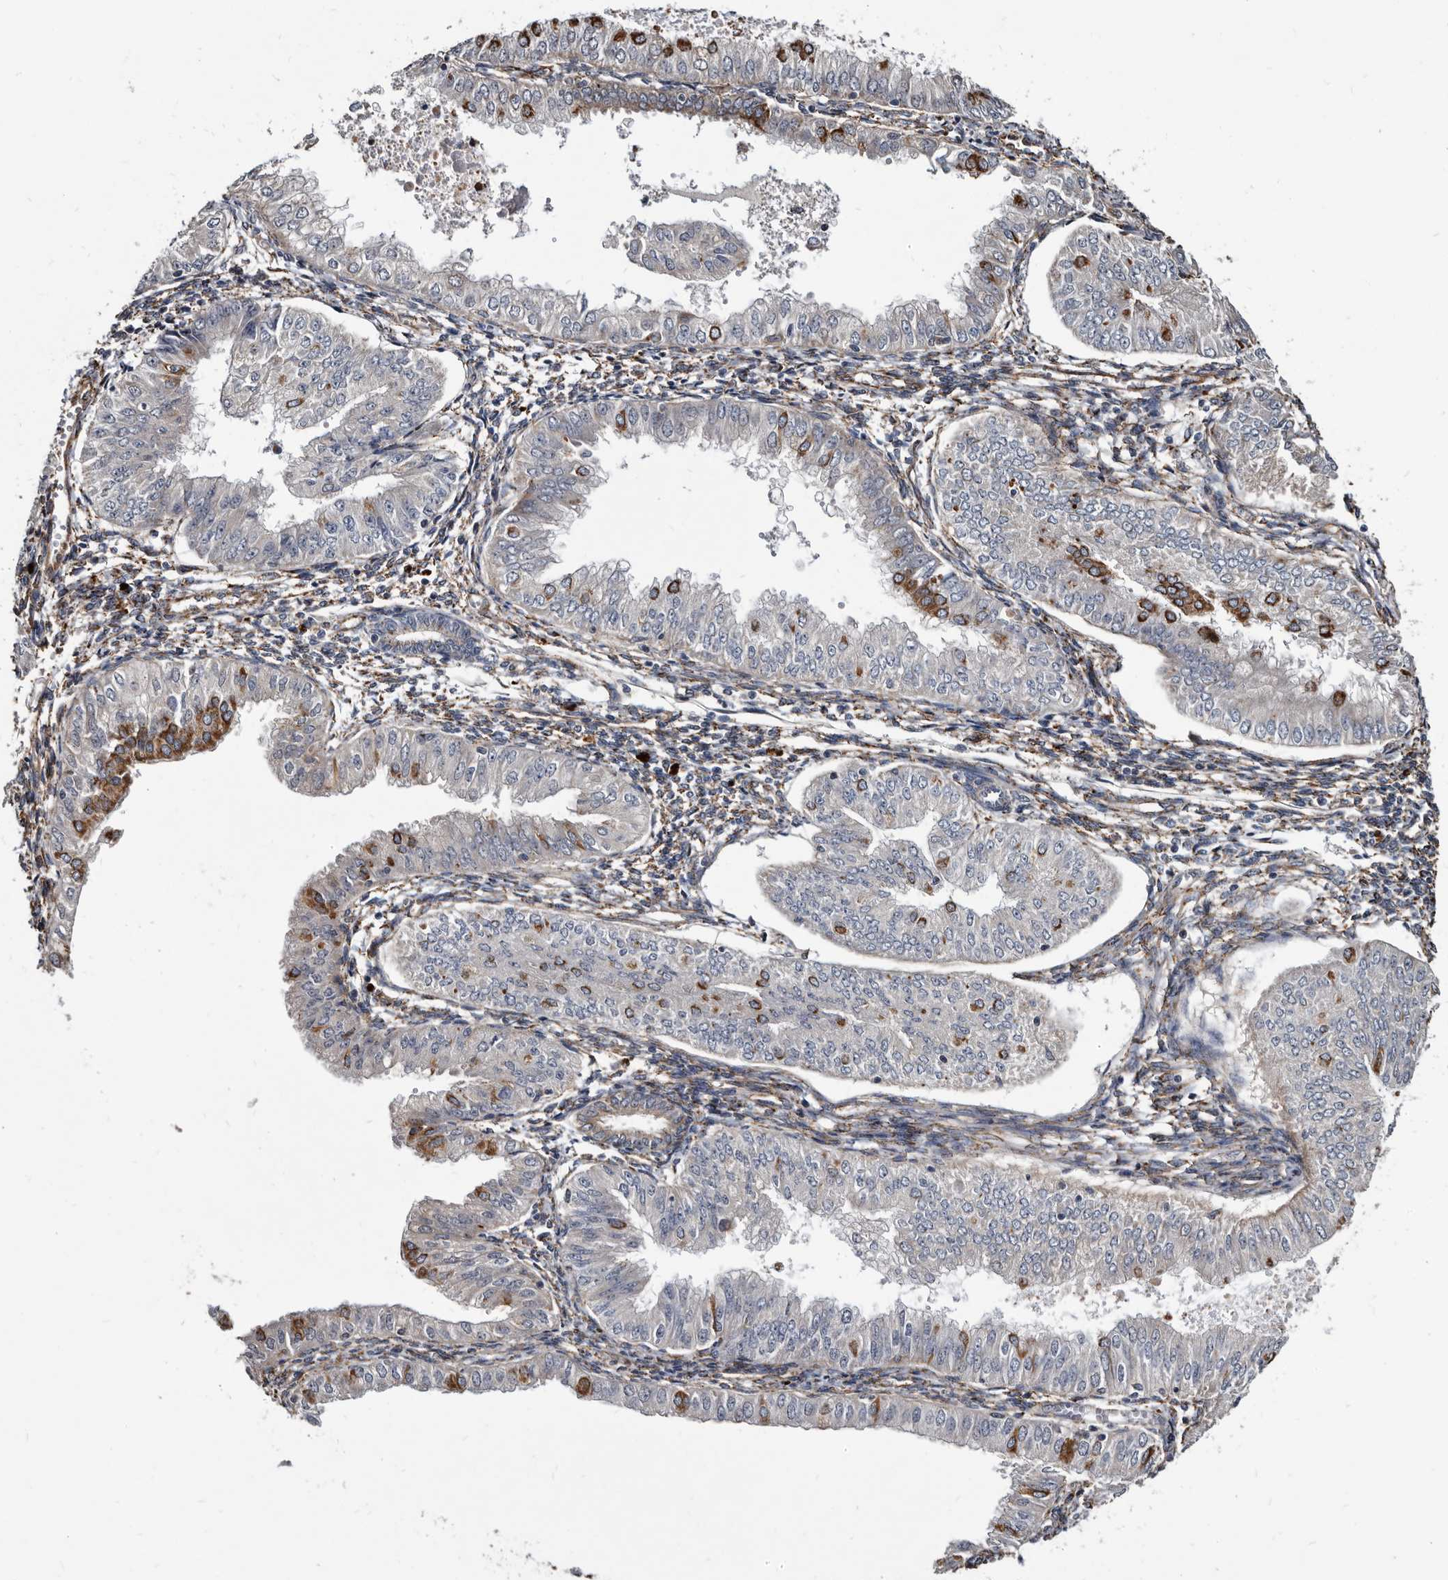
{"staining": {"intensity": "strong", "quantity": "<25%", "location": "cytoplasmic/membranous"}, "tissue": "endometrial cancer", "cell_type": "Tumor cells", "image_type": "cancer", "snomed": [{"axis": "morphology", "description": "Normal tissue, NOS"}, {"axis": "morphology", "description": "Adenocarcinoma, NOS"}, {"axis": "topography", "description": "Endometrium"}], "caption": "Strong cytoplasmic/membranous expression is seen in about <25% of tumor cells in adenocarcinoma (endometrial).", "gene": "CTSA", "patient": {"sex": "female", "age": 53}}